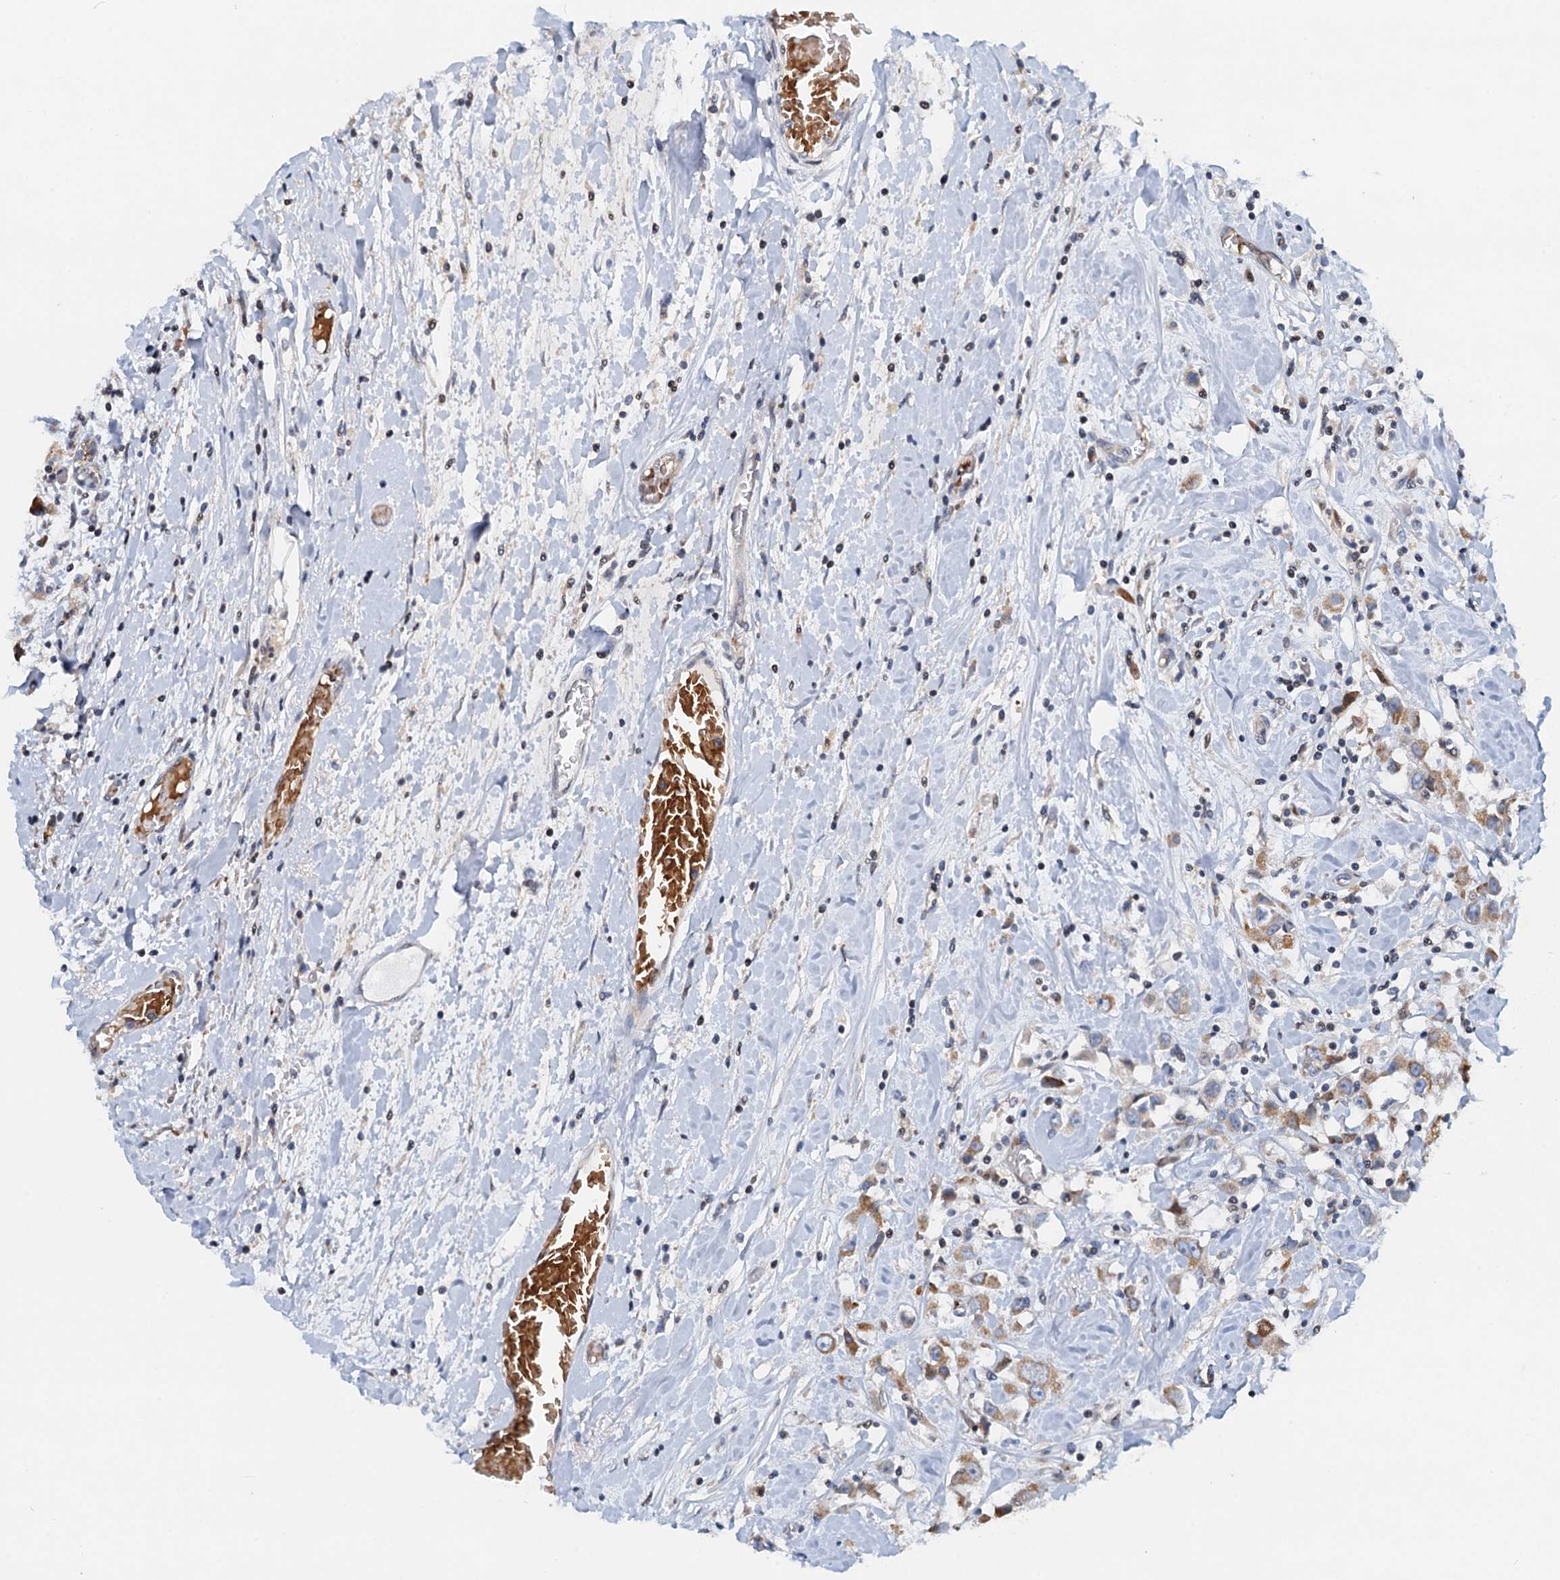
{"staining": {"intensity": "moderate", "quantity": ">75%", "location": "cytoplasmic/membranous"}, "tissue": "breast cancer", "cell_type": "Tumor cells", "image_type": "cancer", "snomed": [{"axis": "morphology", "description": "Duct carcinoma"}, {"axis": "topography", "description": "Breast"}], "caption": "DAB (3,3'-diaminobenzidine) immunohistochemical staining of breast cancer (invasive ductal carcinoma) exhibits moderate cytoplasmic/membranous protein staining in about >75% of tumor cells.", "gene": "NBEA", "patient": {"sex": "female", "age": 61}}